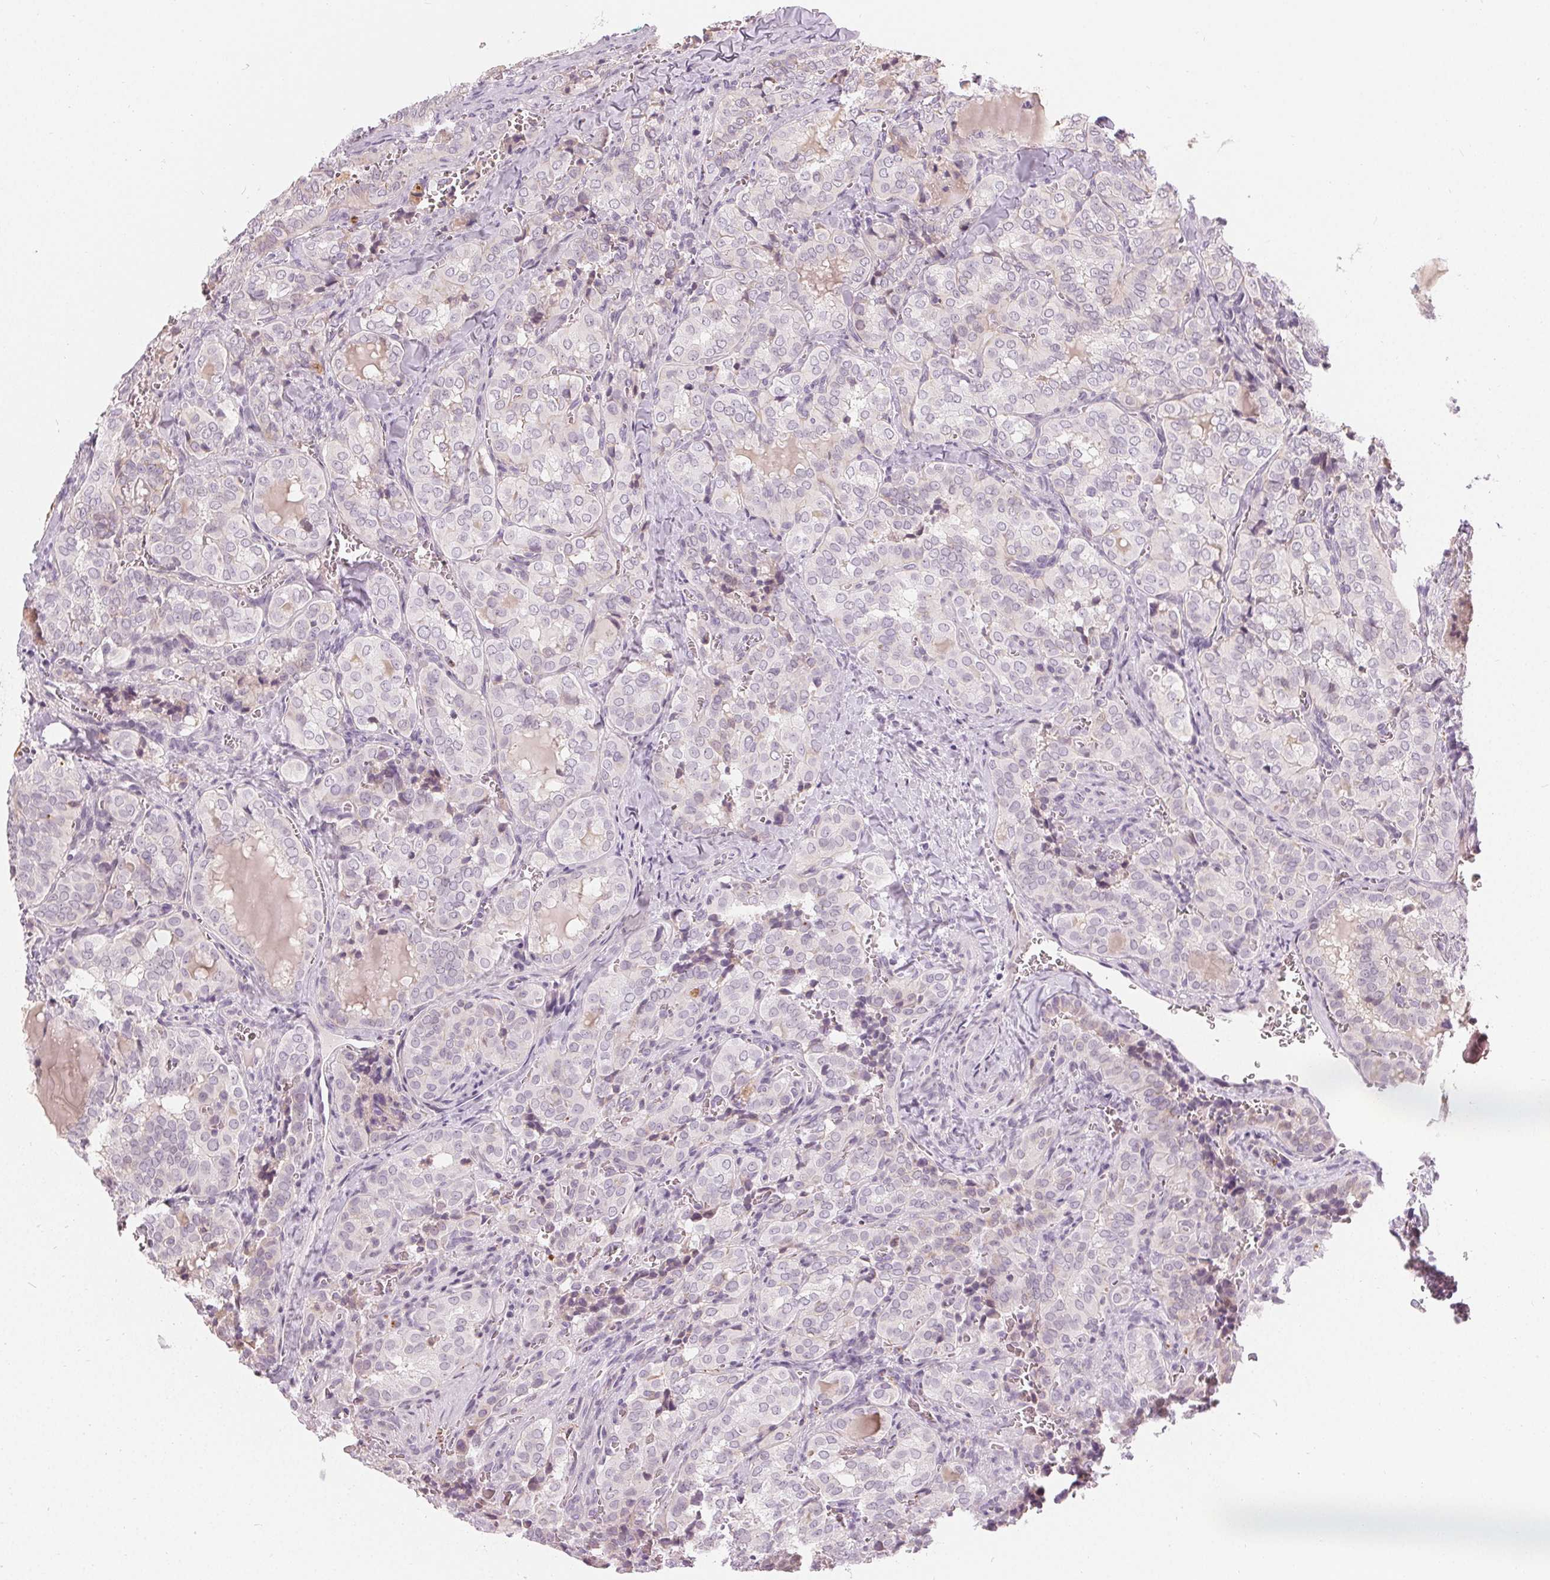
{"staining": {"intensity": "negative", "quantity": "none", "location": "none"}, "tissue": "thyroid cancer", "cell_type": "Tumor cells", "image_type": "cancer", "snomed": [{"axis": "morphology", "description": "Papillary adenocarcinoma, NOS"}, {"axis": "topography", "description": "Thyroid gland"}], "caption": "Immunohistochemistry photomicrograph of neoplastic tissue: human papillary adenocarcinoma (thyroid) stained with DAB shows no significant protein positivity in tumor cells.", "gene": "HOPX", "patient": {"sex": "female", "age": 41}}